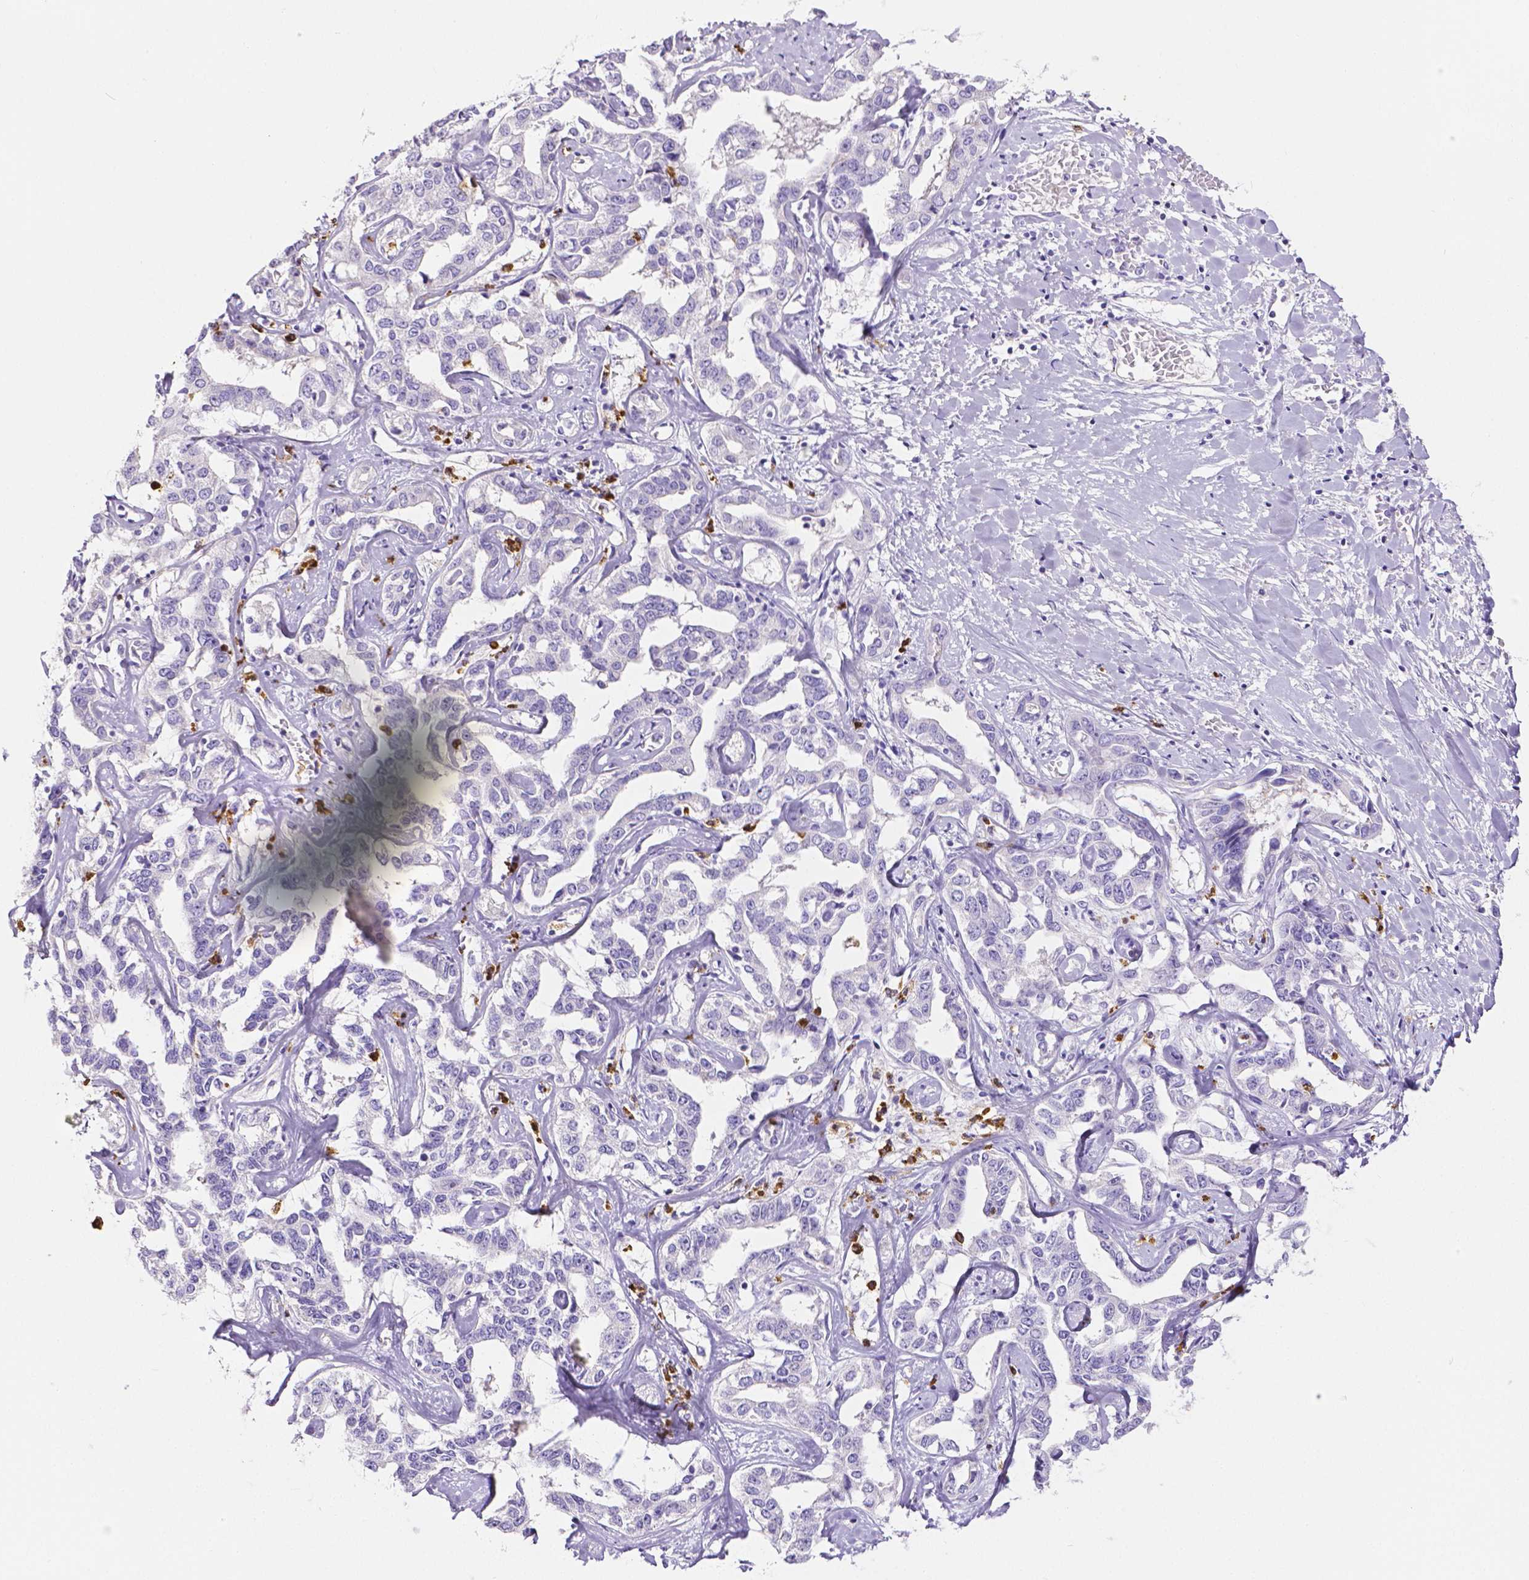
{"staining": {"intensity": "negative", "quantity": "none", "location": "none"}, "tissue": "liver cancer", "cell_type": "Tumor cells", "image_type": "cancer", "snomed": [{"axis": "morphology", "description": "Cholangiocarcinoma"}, {"axis": "topography", "description": "Liver"}], "caption": "Protein analysis of liver cholangiocarcinoma demonstrates no significant expression in tumor cells. Brightfield microscopy of immunohistochemistry stained with DAB (brown) and hematoxylin (blue), captured at high magnification.", "gene": "MMP9", "patient": {"sex": "male", "age": 59}}